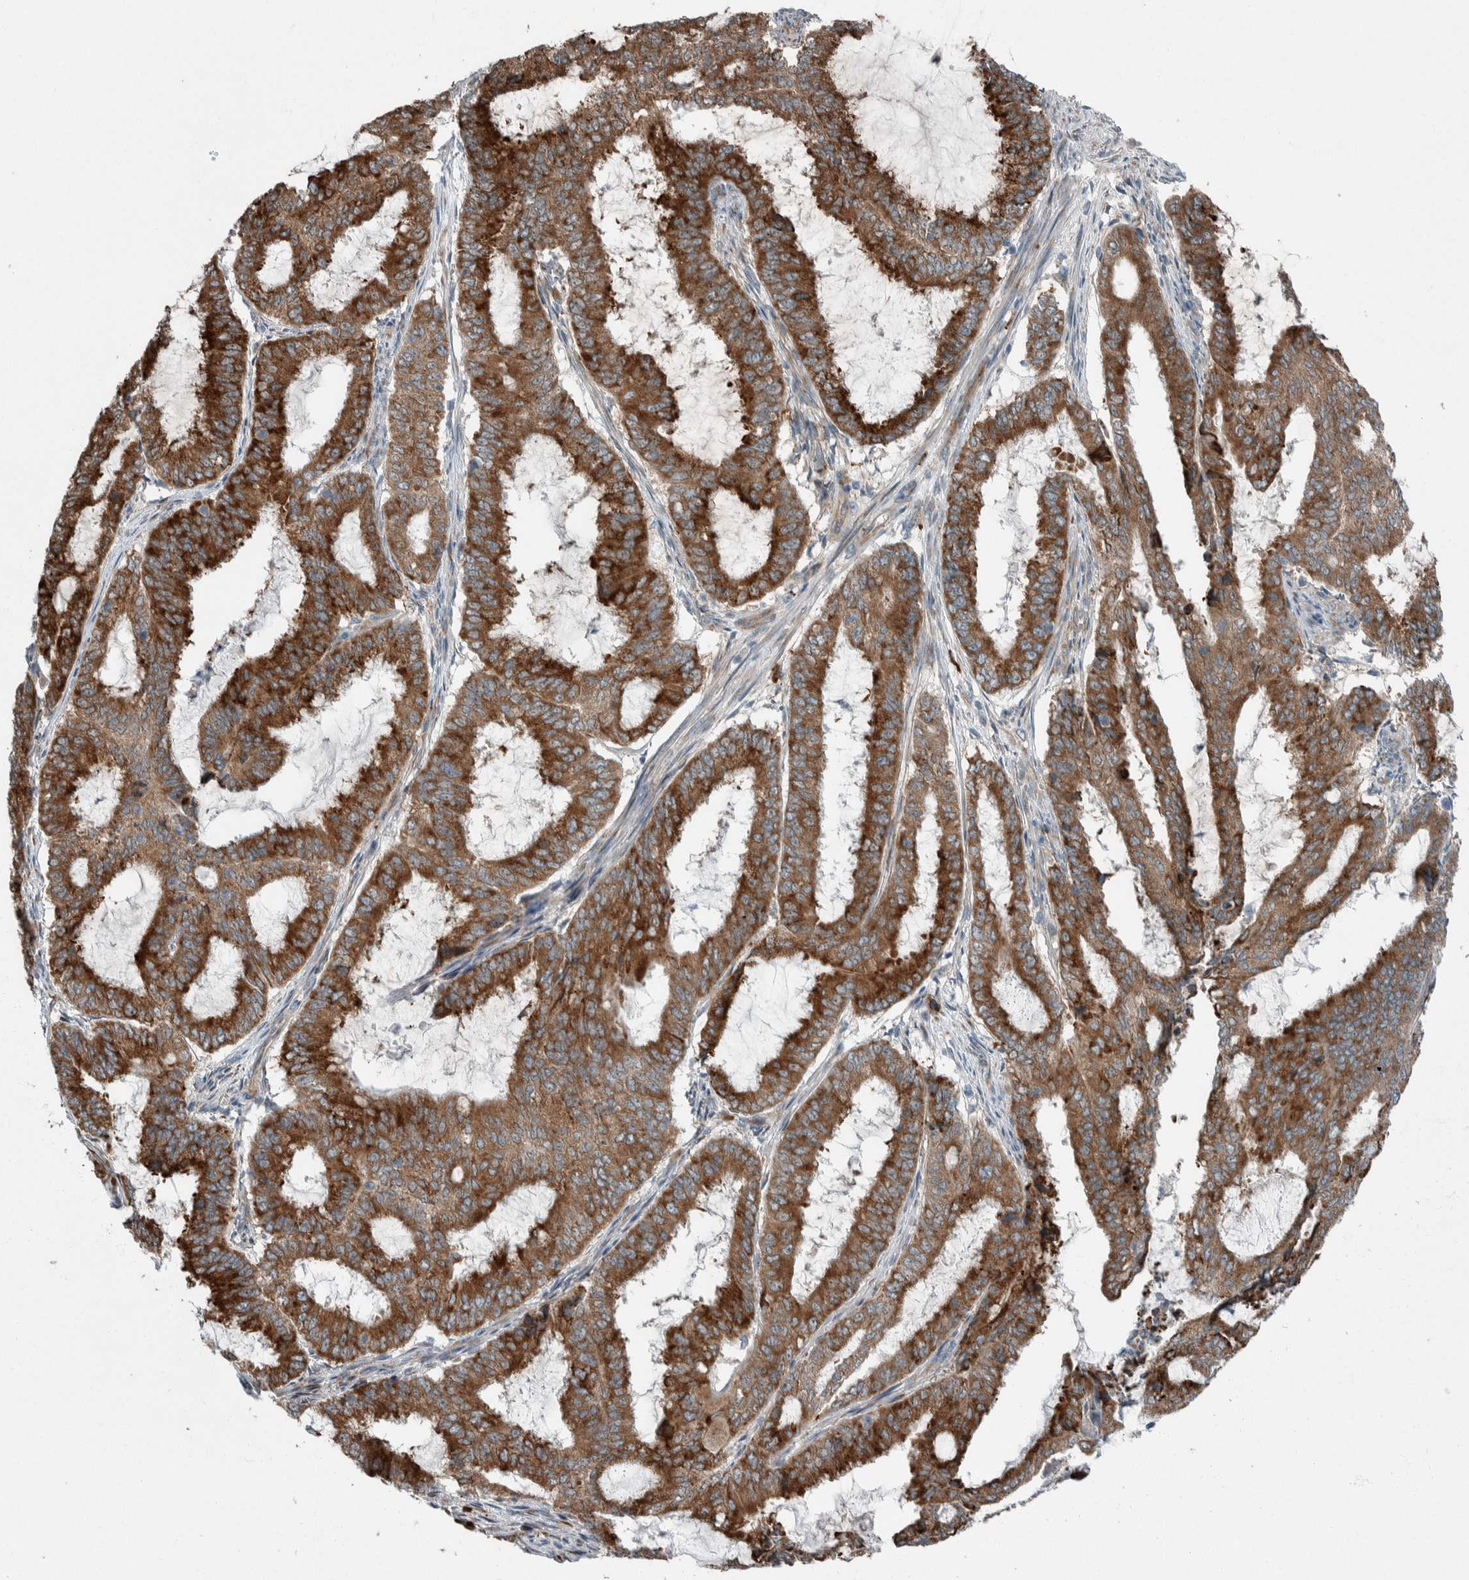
{"staining": {"intensity": "strong", "quantity": ">75%", "location": "cytoplasmic/membranous"}, "tissue": "endometrial cancer", "cell_type": "Tumor cells", "image_type": "cancer", "snomed": [{"axis": "morphology", "description": "Adenocarcinoma, NOS"}, {"axis": "topography", "description": "Endometrium"}], "caption": "Tumor cells show high levels of strong cytoplasmic/membranous positivity in approximately >75% of cells in human endometrial cancer.", "gene": "USP25", "patient": {"sex": "female", "age": 51}}